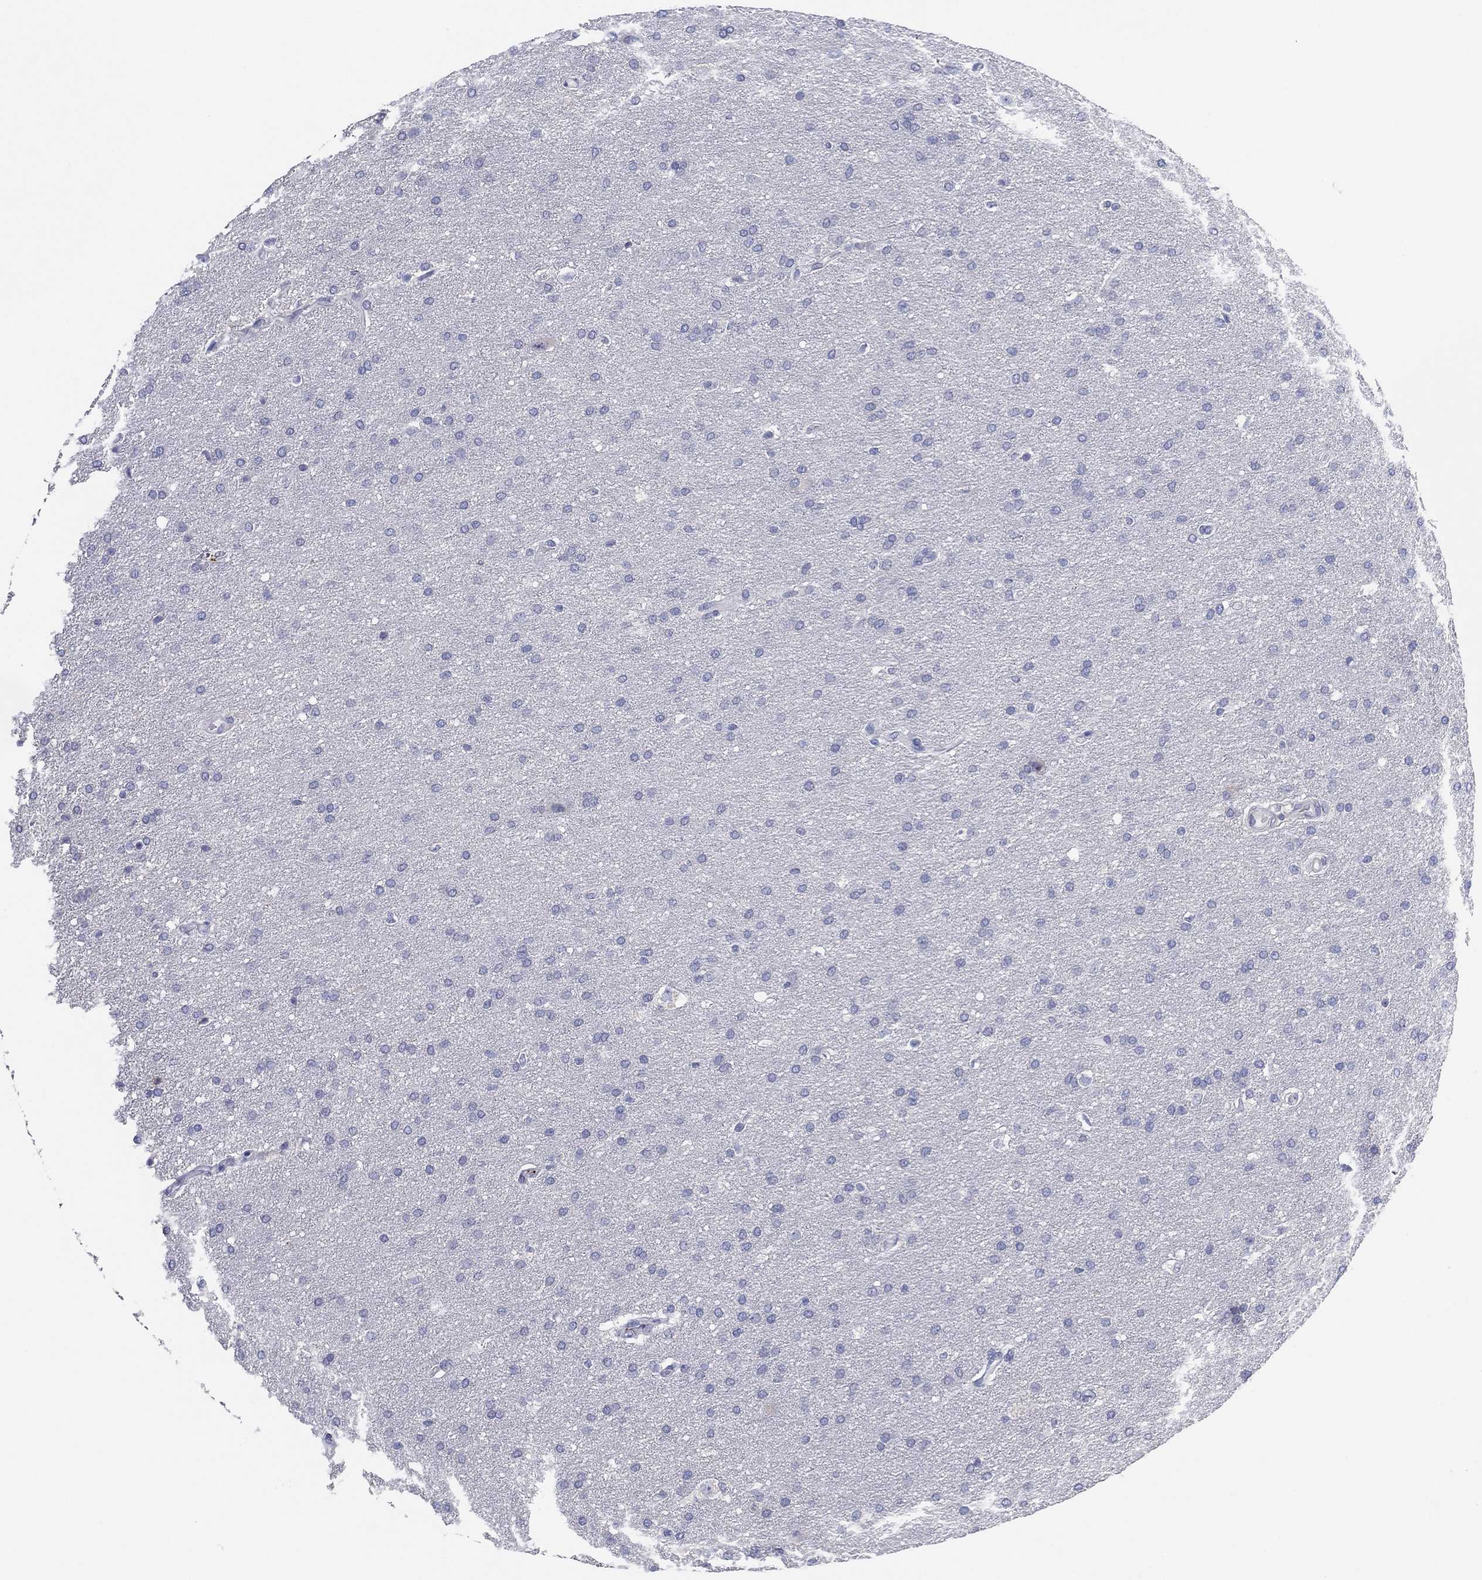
{"staining": {"intensity": "negative", "quantity": "none", "location": "none"}, "tissue": "glioma", "cell_type": "Tumor cells", "image_type": "cancer", "snomed": [{"axis": "morphology", "description": "Glioma, malignant, Low grade"}, {"axis": "topography", "description": "Brain"}], "caption": "Immunohistochemical staining of human malignant low-grade glioma shows no significant staining in tumor cells.", "gene": "TMEM40", "patient": {"sex": "female", "age": 37}}